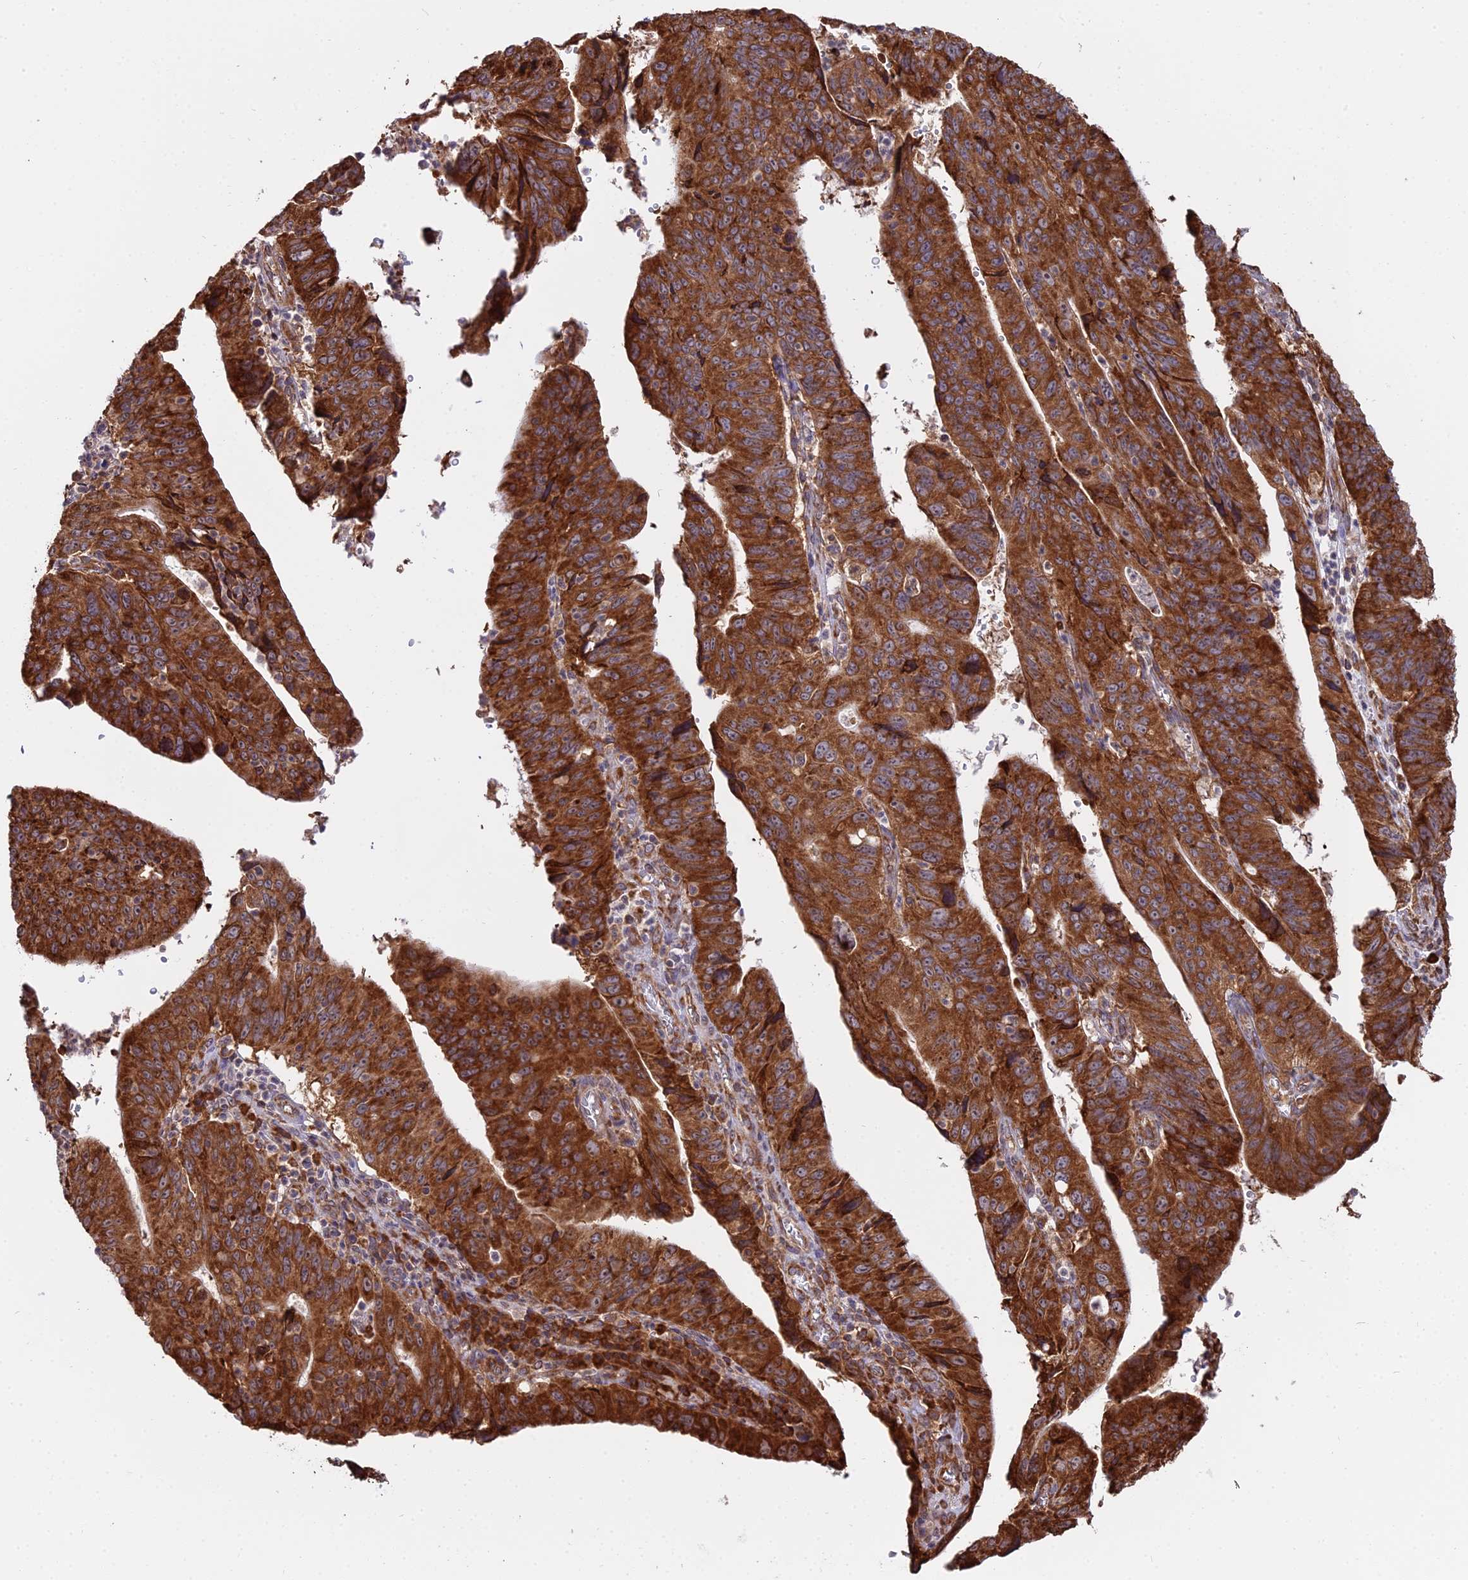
{"staining": {"intensity": "strong", "quantity": ">75%", "location": "cytoplasmic/membranous"}, "tissue": "stomach cancer", "cell_type": "Tumor cells", "image_type": "cancer", "snomed": [{"axis": "morphology", "description": "Adenocarcinoma, NOS"}, {"axis": "topography", "description": "Stomach"}], "caption": "Immunohistochemistry (IHC) micrograph of neoplastic tissue: adenocarcinoma (stomach) stained using immunohistochemistry exhibits high levels of strong protein expression localized specifically in the cytoplasmic/membranous of tumor cells, appearing as a cytoplasmic/membranous brown color.", "gene": "RPL26", "patient": {"sex": "male", "age": 59}}